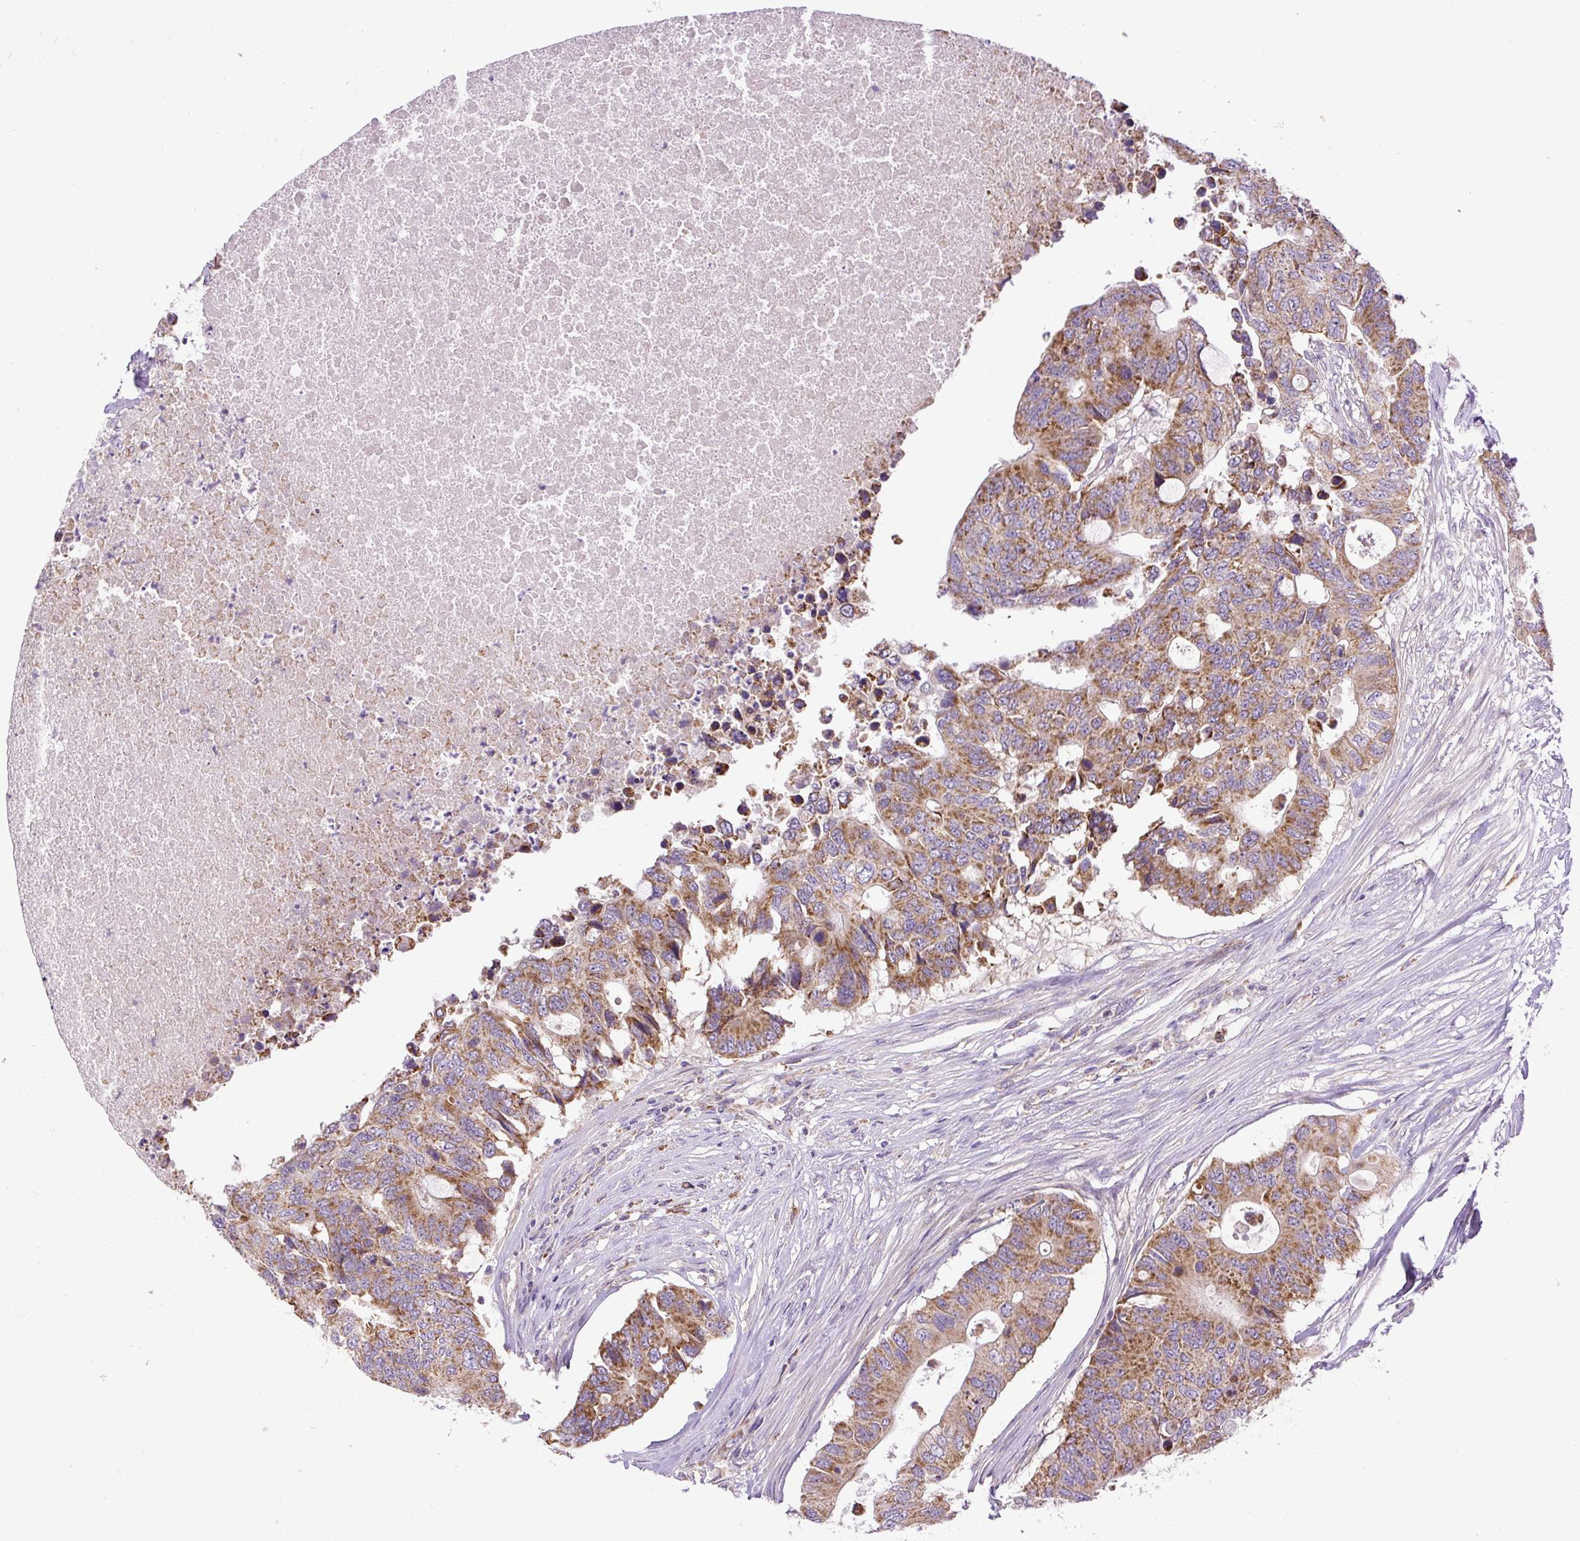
{"staining": {"intensity": "moderate", "quantity": ">75%", "location": "cytoplasmic/membranous"}, "tissue": "colorectal cancer", "cell_type": "Tumor cells", "image_type": "cancer", "snomed": [{"axis": "morphology", "description": "Adenocarcinoma, NOS"}, {"axis": "topography", "description": "Colon"}], "caption": "Human colorectal adenocarcinoma stained with a brown dye exhibits moderate cytoplasmic/membranous positive expression in about >75% of tumor cells.", "gene": "TM2D3", "patient": {"sex": "male", "age": 71}}